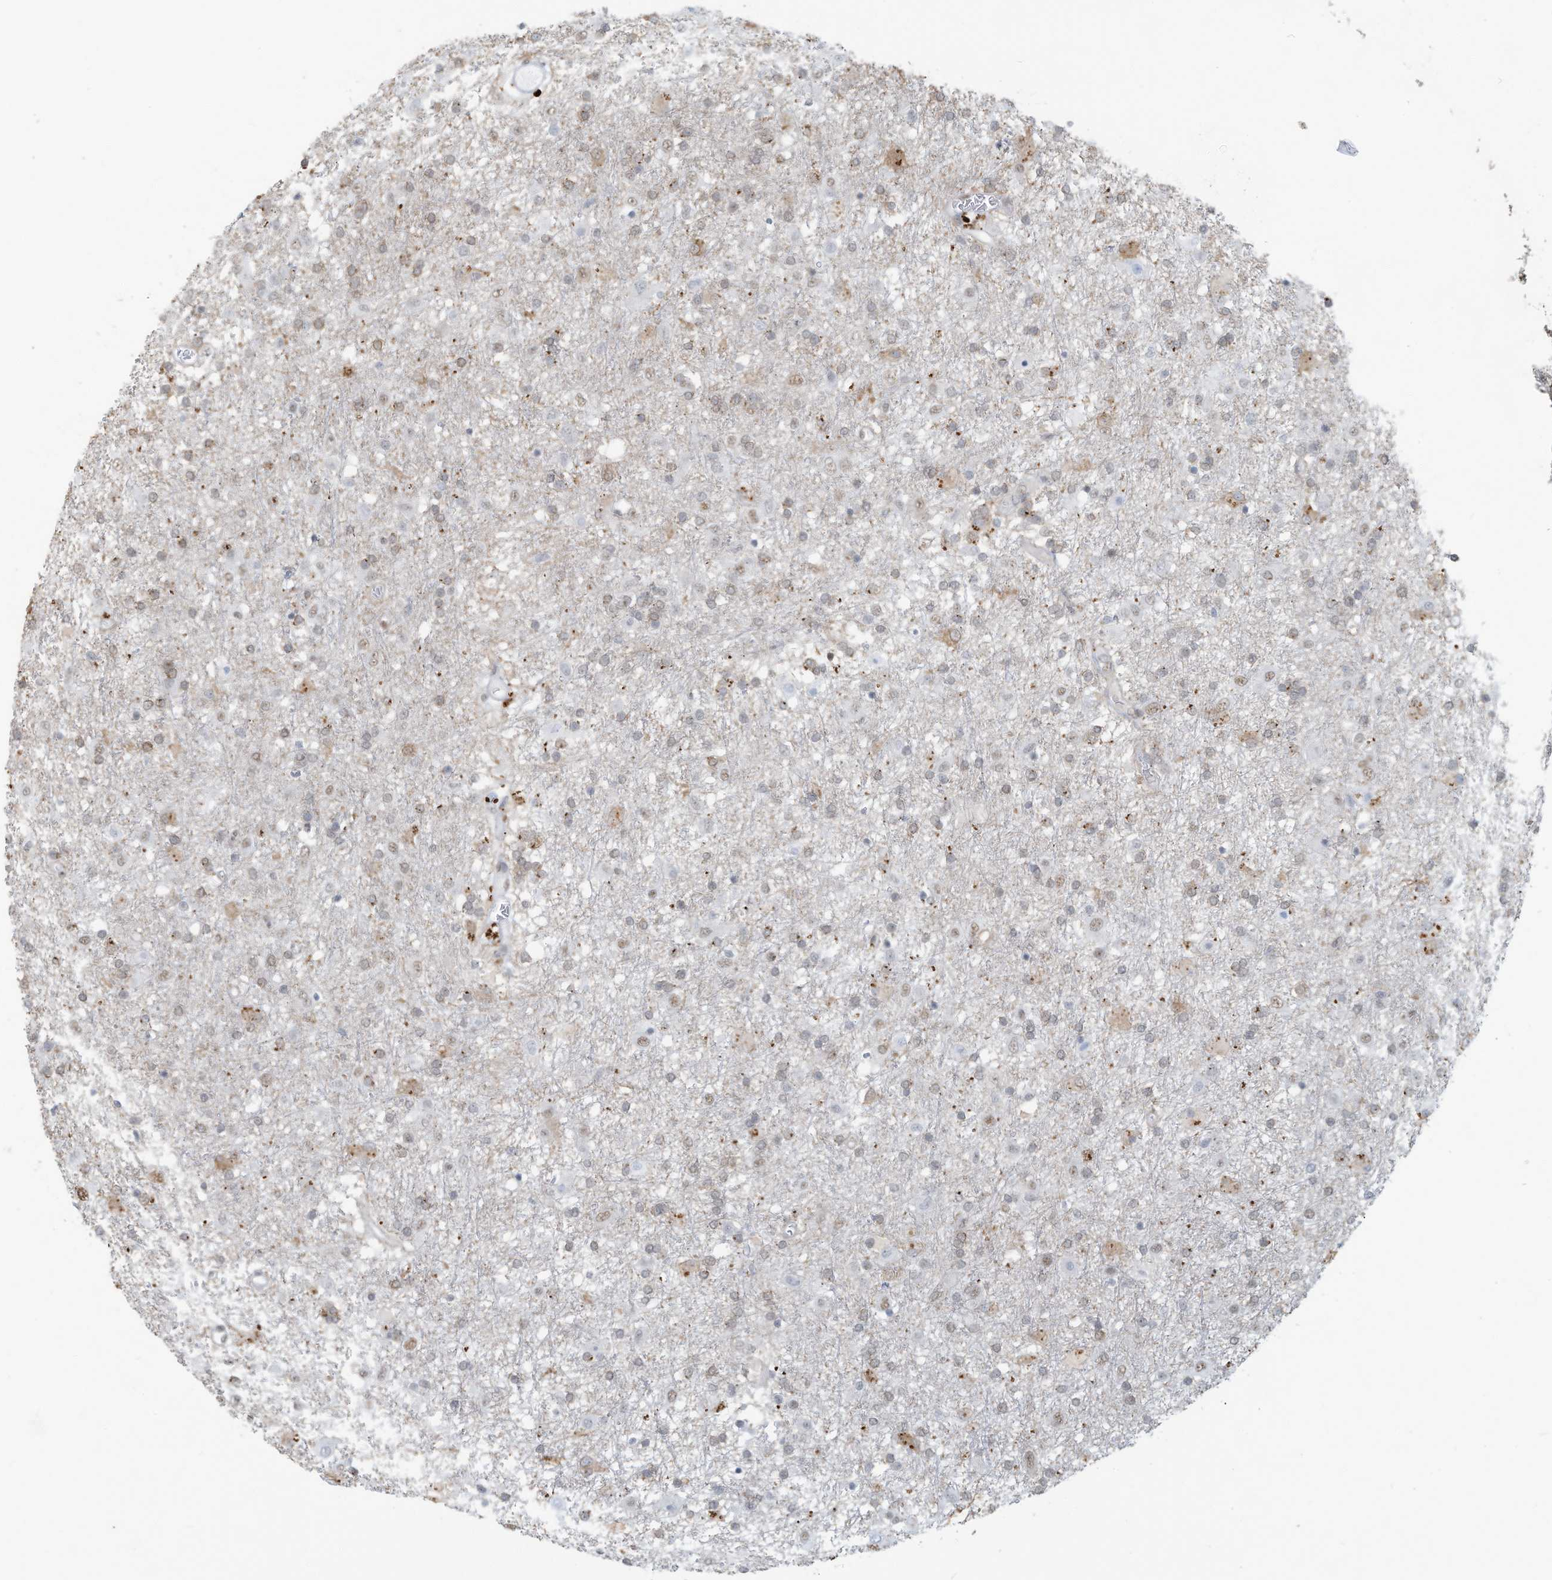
{"staining": {"intensity": "weak", "quantity": "<25%", "location": "nuclear"}, "tissue": "glioma", "cell_type": "Tumor cells", "image_type": "cancer", "snomed": [{"axis": "morphology", "description": "Glioma, malignant, Low grade"}, {"axis": "topography", "description": "Brain"}], "caption": "Immunohistochemistry of human glioma demonstrates no expression in tumor cells.", "gene": "SARNP", "patient": {"sex": "male", "age": 65}}